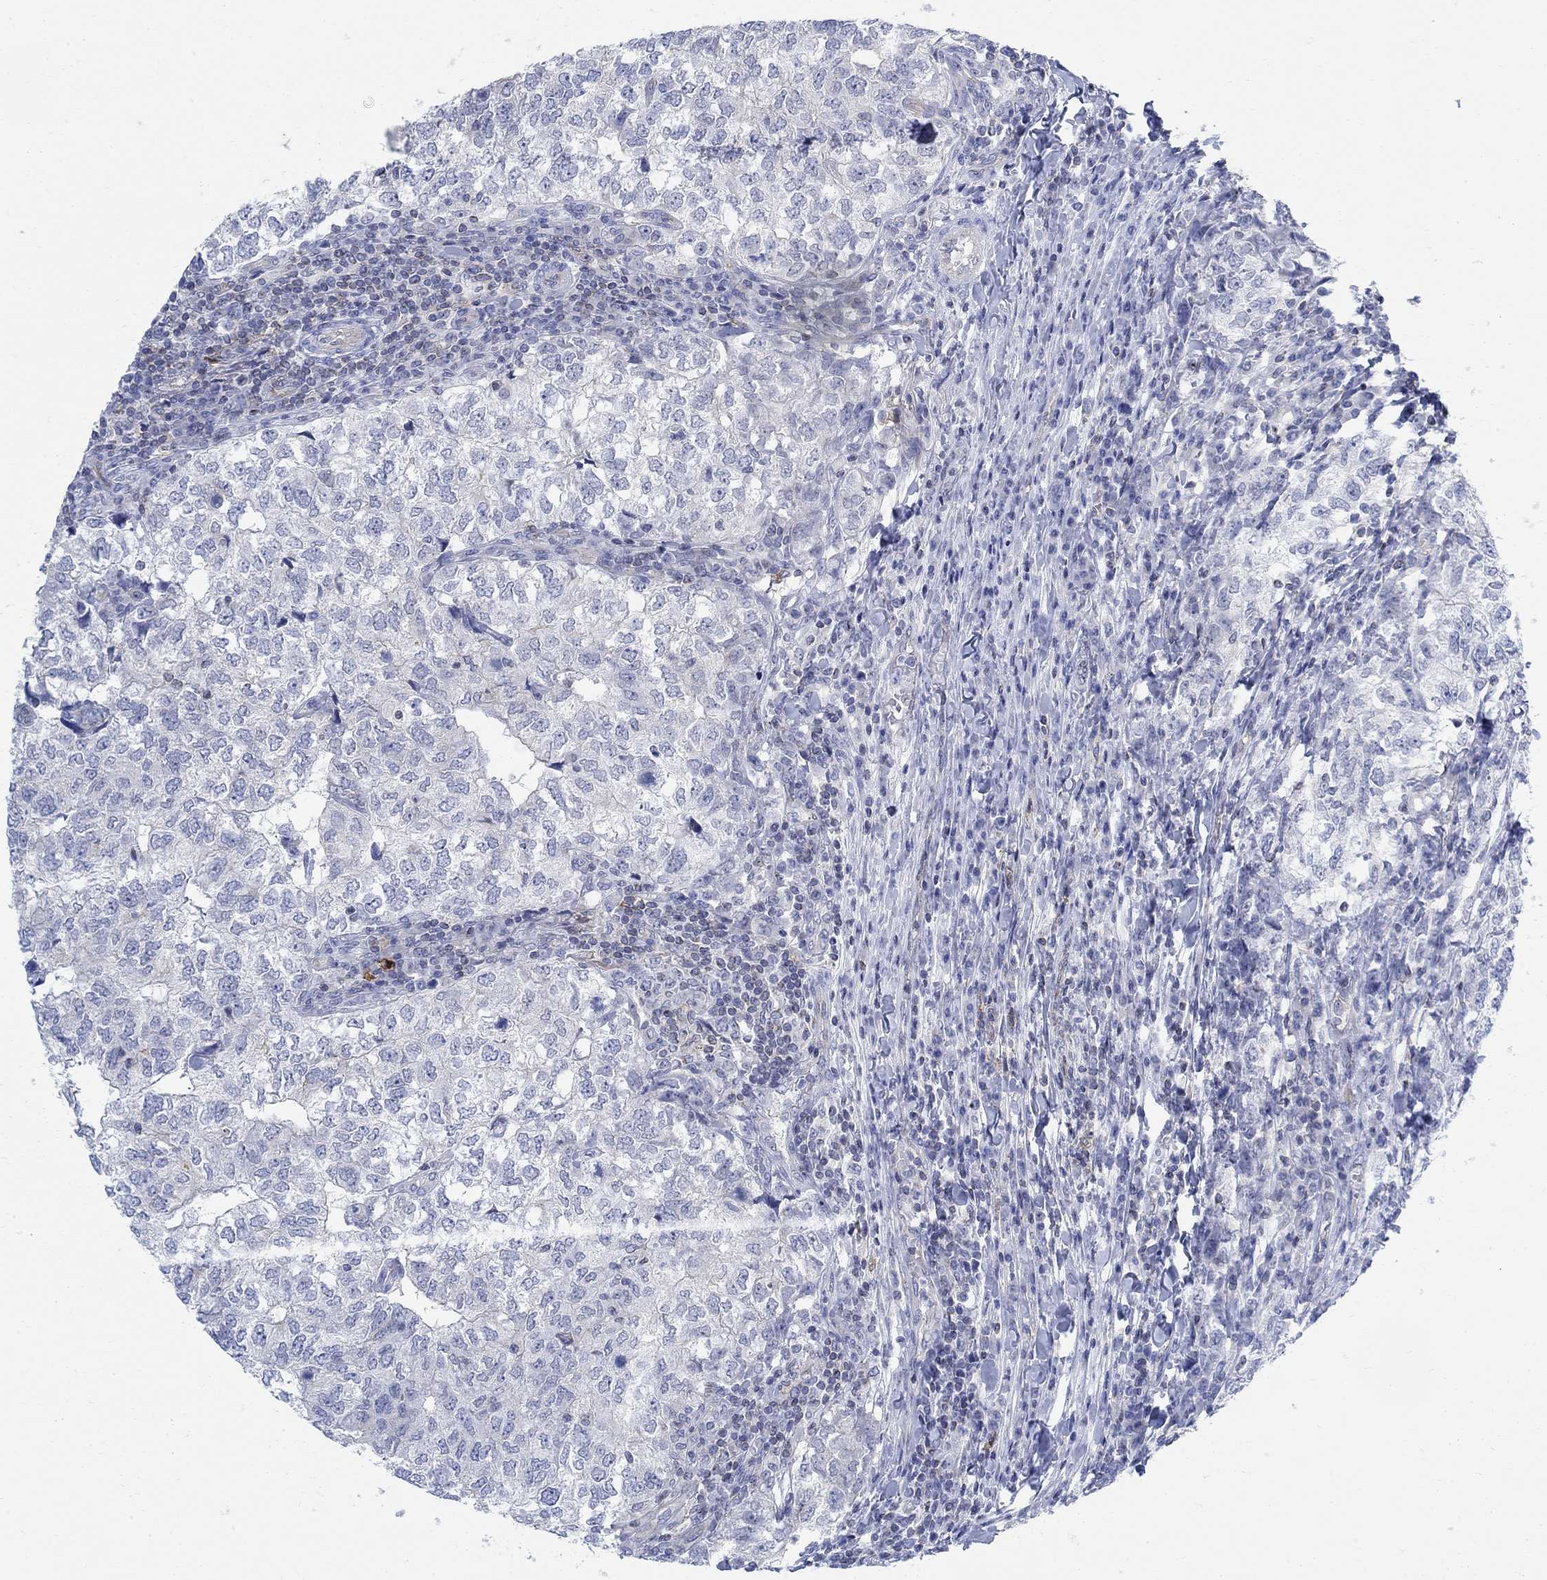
{"staining": {"intensity": "negative", "quantity": "none", "location": "none"}, "tissue": "breast cancer", "cell_type": "Tumor cells", "image_type": "cancer", "snomed": [{"axis": "morphology", "description": "Duct carcinoma"}, {"axis": "topography", "description": "Breast"}], "caption": "Invasive ductal carcinoma (breast) was stained to show a protein in brown. There is no significant staining in tumor cells. Brightfield microscopy of immunohistochemistry (IHC) stained with DAB (brown) and hematoxylin (blue), captured at high magnification.", "gene": "PHF21B", "patient": {"sex": "female", "age": 30}}